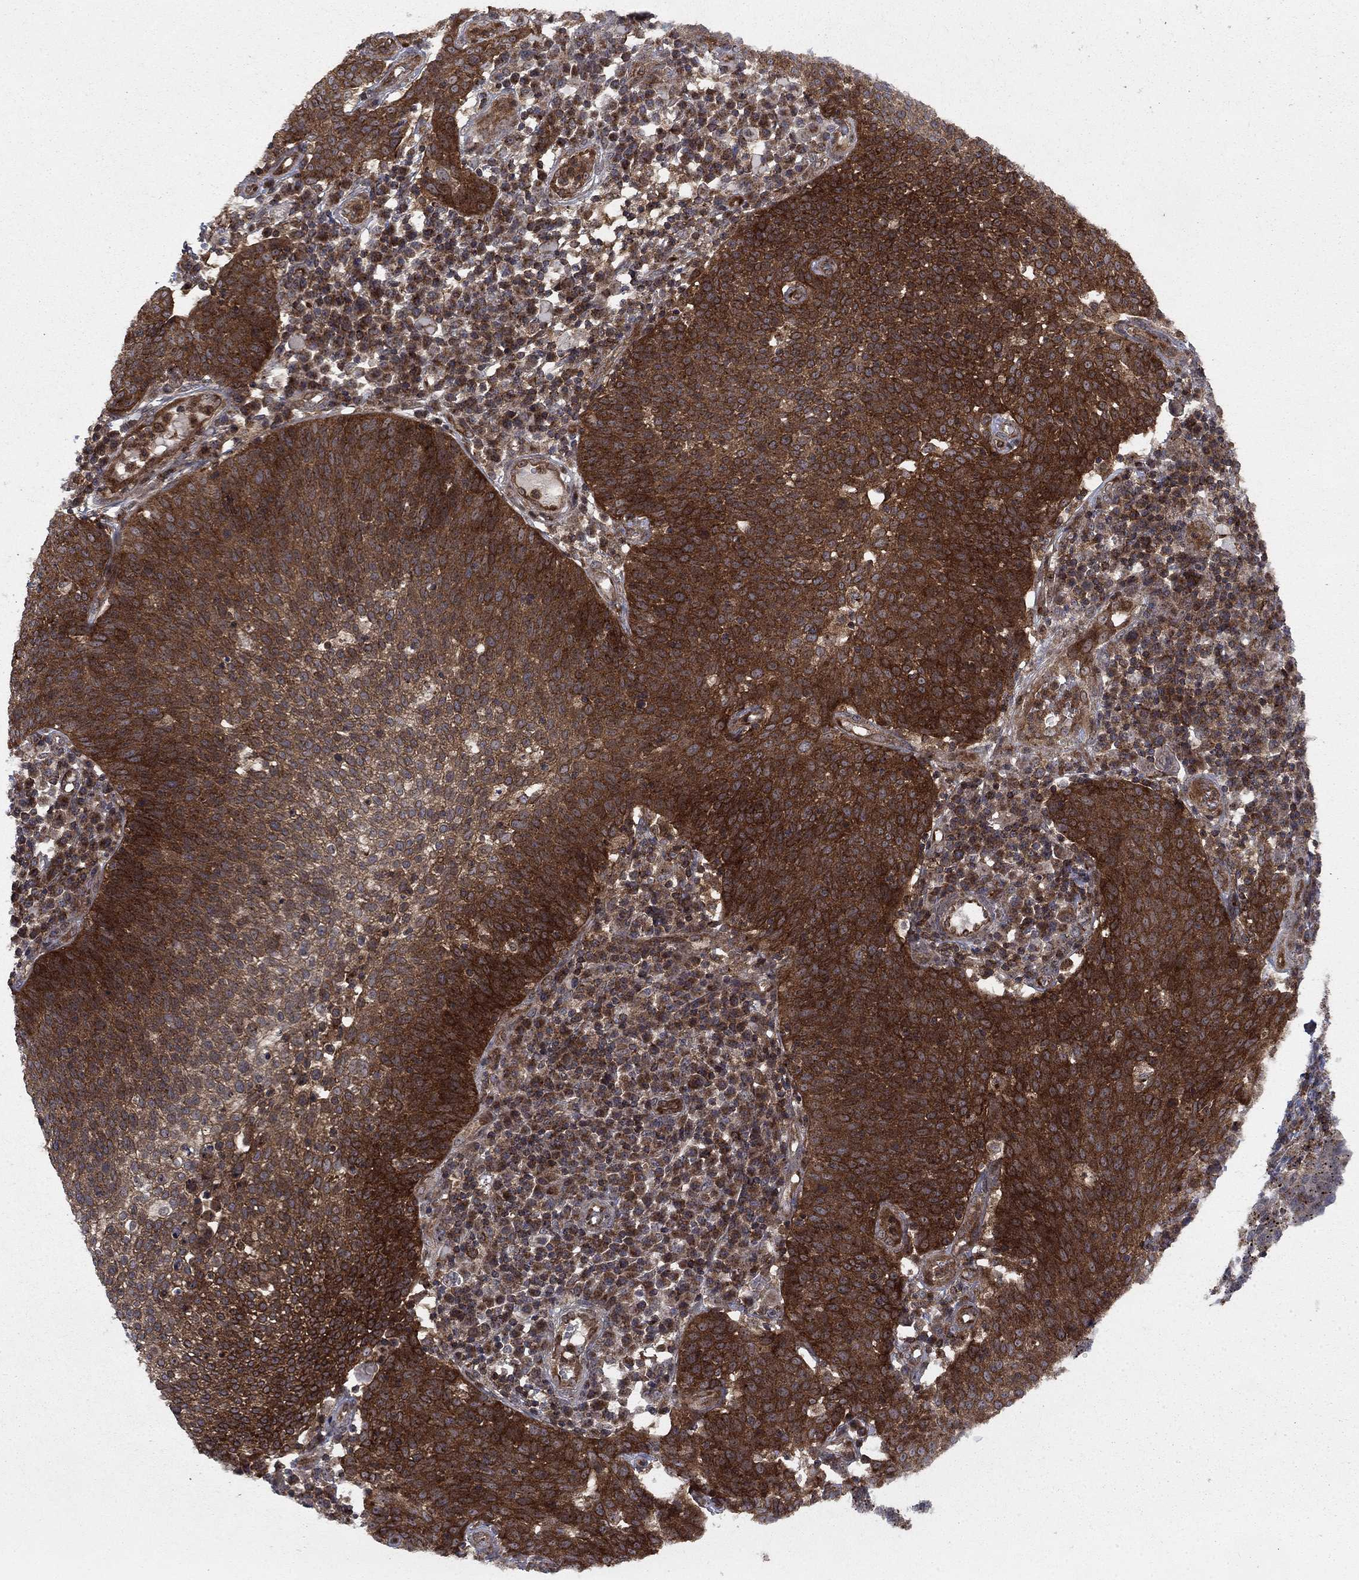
{"staining": {"intensity": "strong", "quantity": ">75%", "location": "cytoplasmic/membranous"}, "tissue": "cervical cancer", "cell_type": "Tumor cells", "image_type": "cancer", "snomed": [{"axis": "morphology", "description": "Squamous cell carcinoma, NOS"}, {"axis": "topography", "description": "Cervix"}], "caption": "Immunohistochemistry image of cervical cancer stained for a protein (brown), which displays high levels of strong cytoplasmic/membranous expression in approximately >75% of tumor cells.", "gene": "IFI35", "patient": {"sex": "female", "age": 34}}